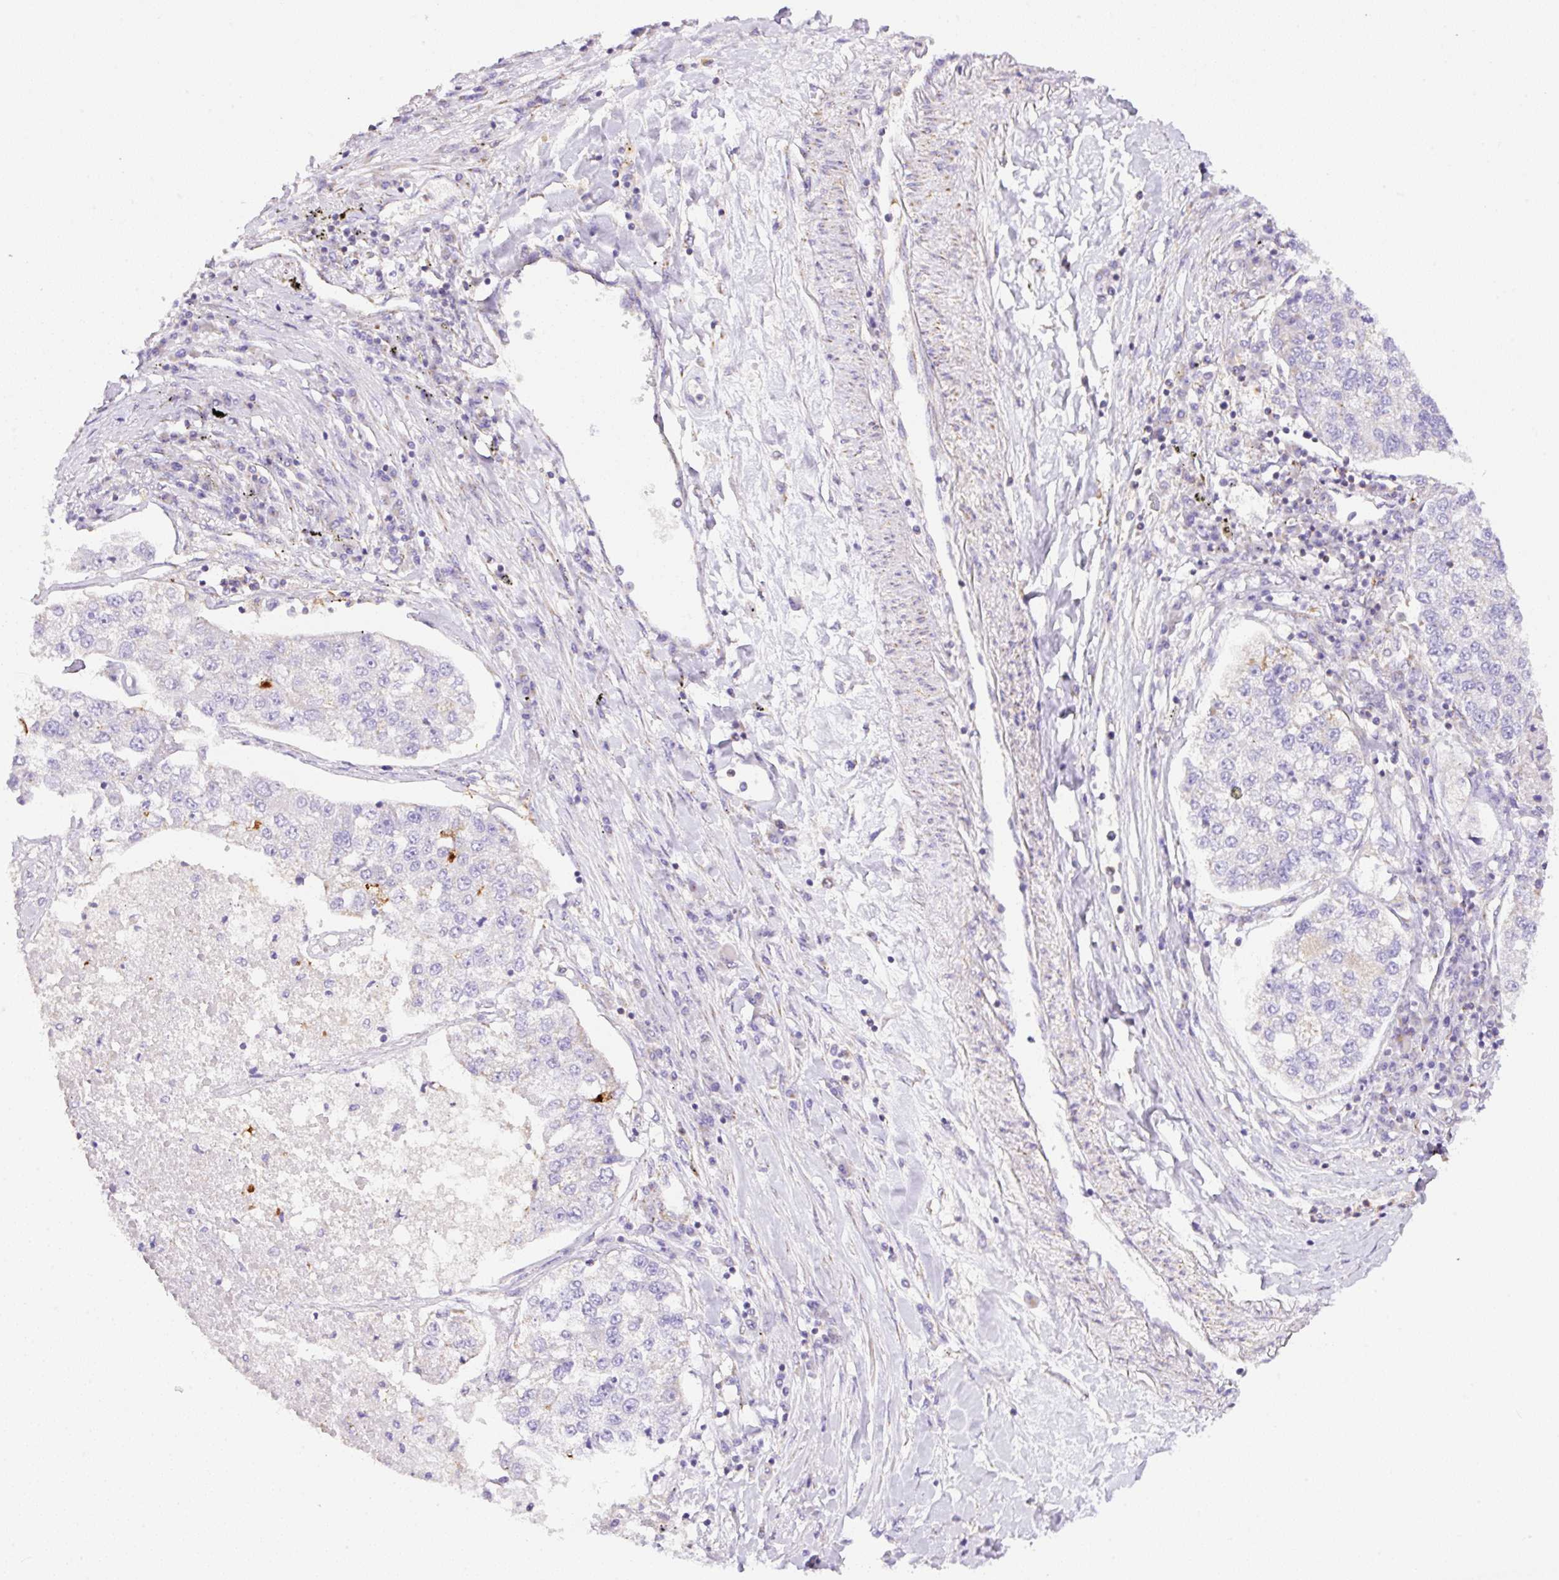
{"staining": {"intensity": "negative", "quantity": "none", "location": "none"}, "tissue": "lung cancer", "cell_type": "Tumor cells", "image_type": "cancer", "snomed": [{"axis": "morphology", "description": "Adenocarcinoma, NOS"}, {"axis": "topography", "description": "Lung"}], "caption": "This is an IHC image of human lung cancer. There is no positivity in tumor cells.", "gene": "NF1", "patient": {"sex": "male", "age": 49}}